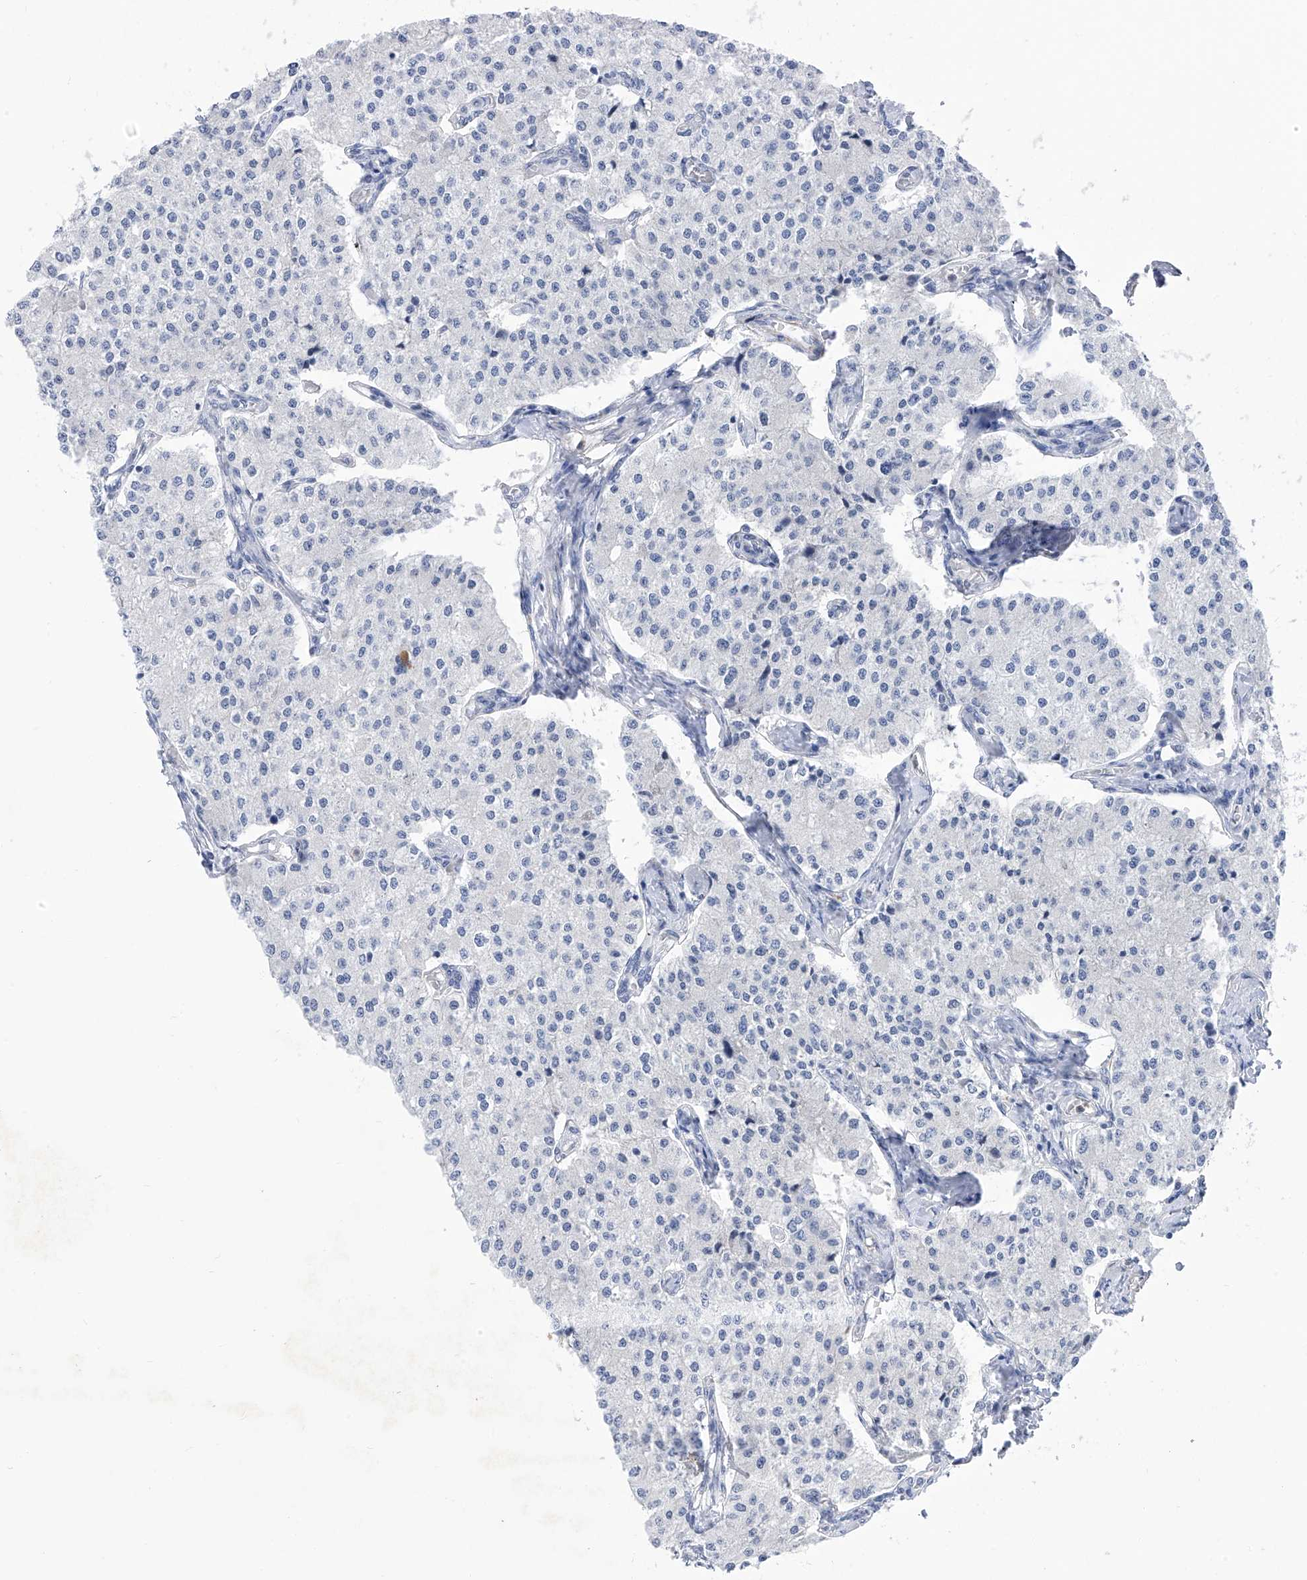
{"staining": {"intensity": "negative", "quantity": "none", "location": "none"}, "tissue": "carcinoid", "cell_type": "Tumor cells", "image_type": "cancer", "snomed": [{"axis": "morphology", "description": "Carcinoid, malignant, NOS"}, {"axis": "topography", "description": "Colon"}], "caption": "Tumor cells are negative for brown protein staining in carcinoid (malignant). Nuclei are stained in blue.", "gene": "PHF20", "patient": {"sex": "female", "age": 52}}